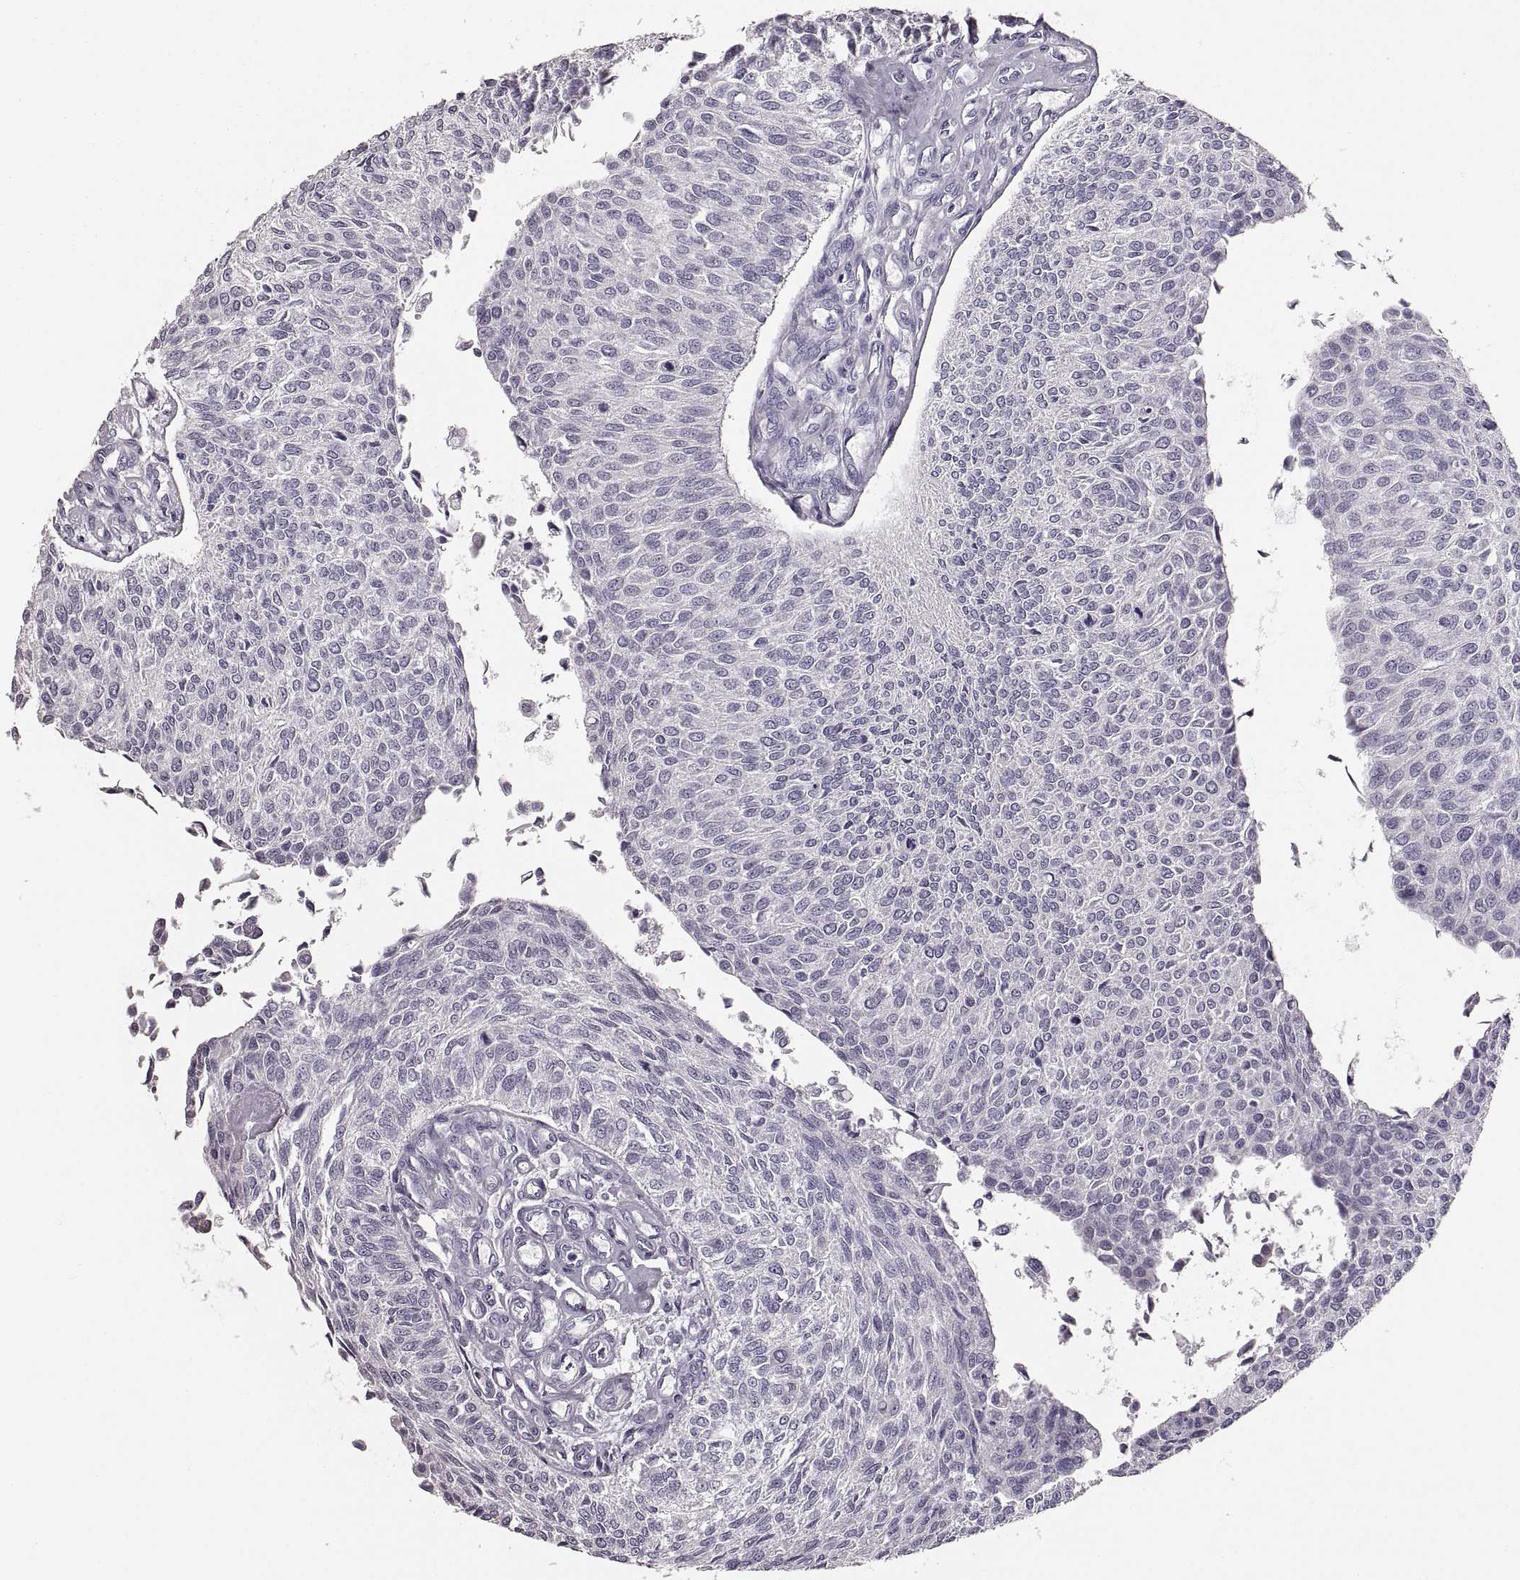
{"staining": {"intensity": "negative", "quantity": "none", "location": "none"}, "tissue": "urothelial cancer", "cell_type": "Tumor cells", "image_type": "cancer", "snomed": [{"axis": "morphology", "description": "Urothelial carcinoma, NOS"}, {"axis": "topography", "description": "Urinary bladder"}], "caption": "Image shows no protein staining in tumor cells of urothelial cancer tissue.", "gene": "RDH13", "patient": {"sex": "male", "age": 55}}